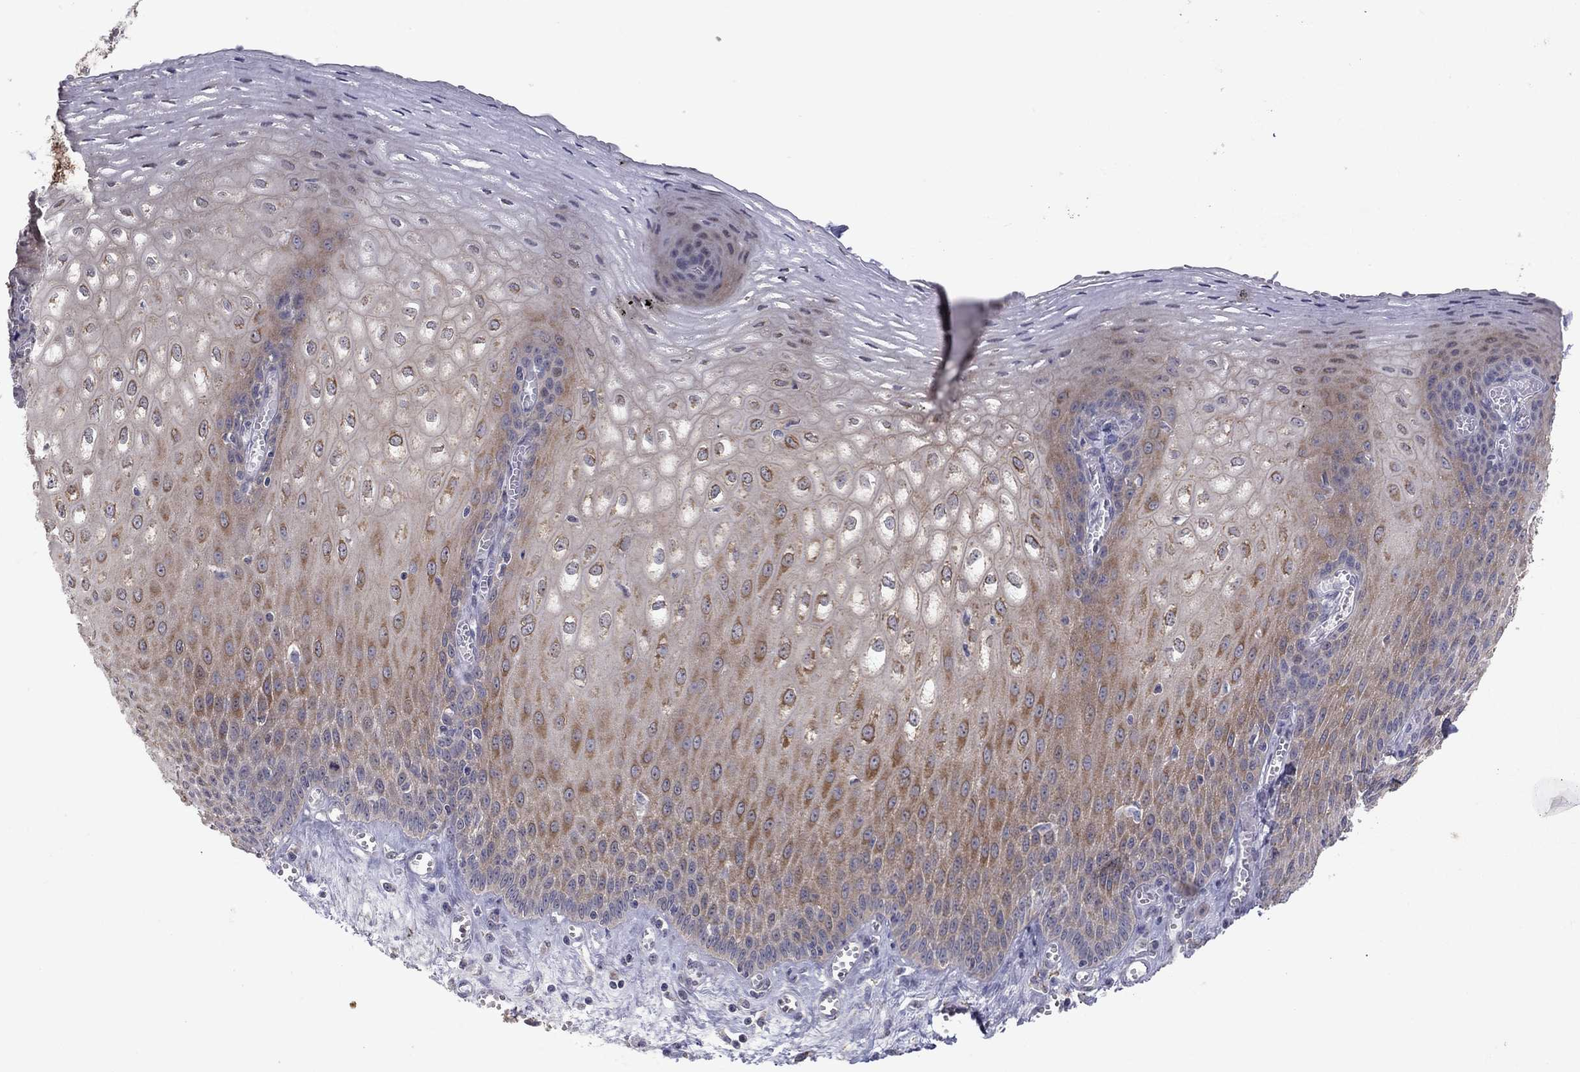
{"staining": {"intensity": "moderate", "quantity": "<25%", "location": "cytoplasmic/membranous"}, "tissue": "esophagus", "cell_type": "Squamous epithelial cells", "image_type": "normal", "snomed": [{"axis": "morphology", "description": "Normal tissue, NOS"}, {"axis": "topography", "description": "Esophagus"}], "caption": "Protein positivity by immunohistochemistry (IHC) reveals moderate cytoplasmic/membranous expression in about <25% of squamous epithelial cells in unremarkable esophagus. The staining was performed using DAB (3,3'-diaminobenzidine), with brown indicating positive protein expression. Nuclei are stained blue with hematoxylin.", "gene": "CRACDL", "patient": {"sex": "male", "age": 58}}